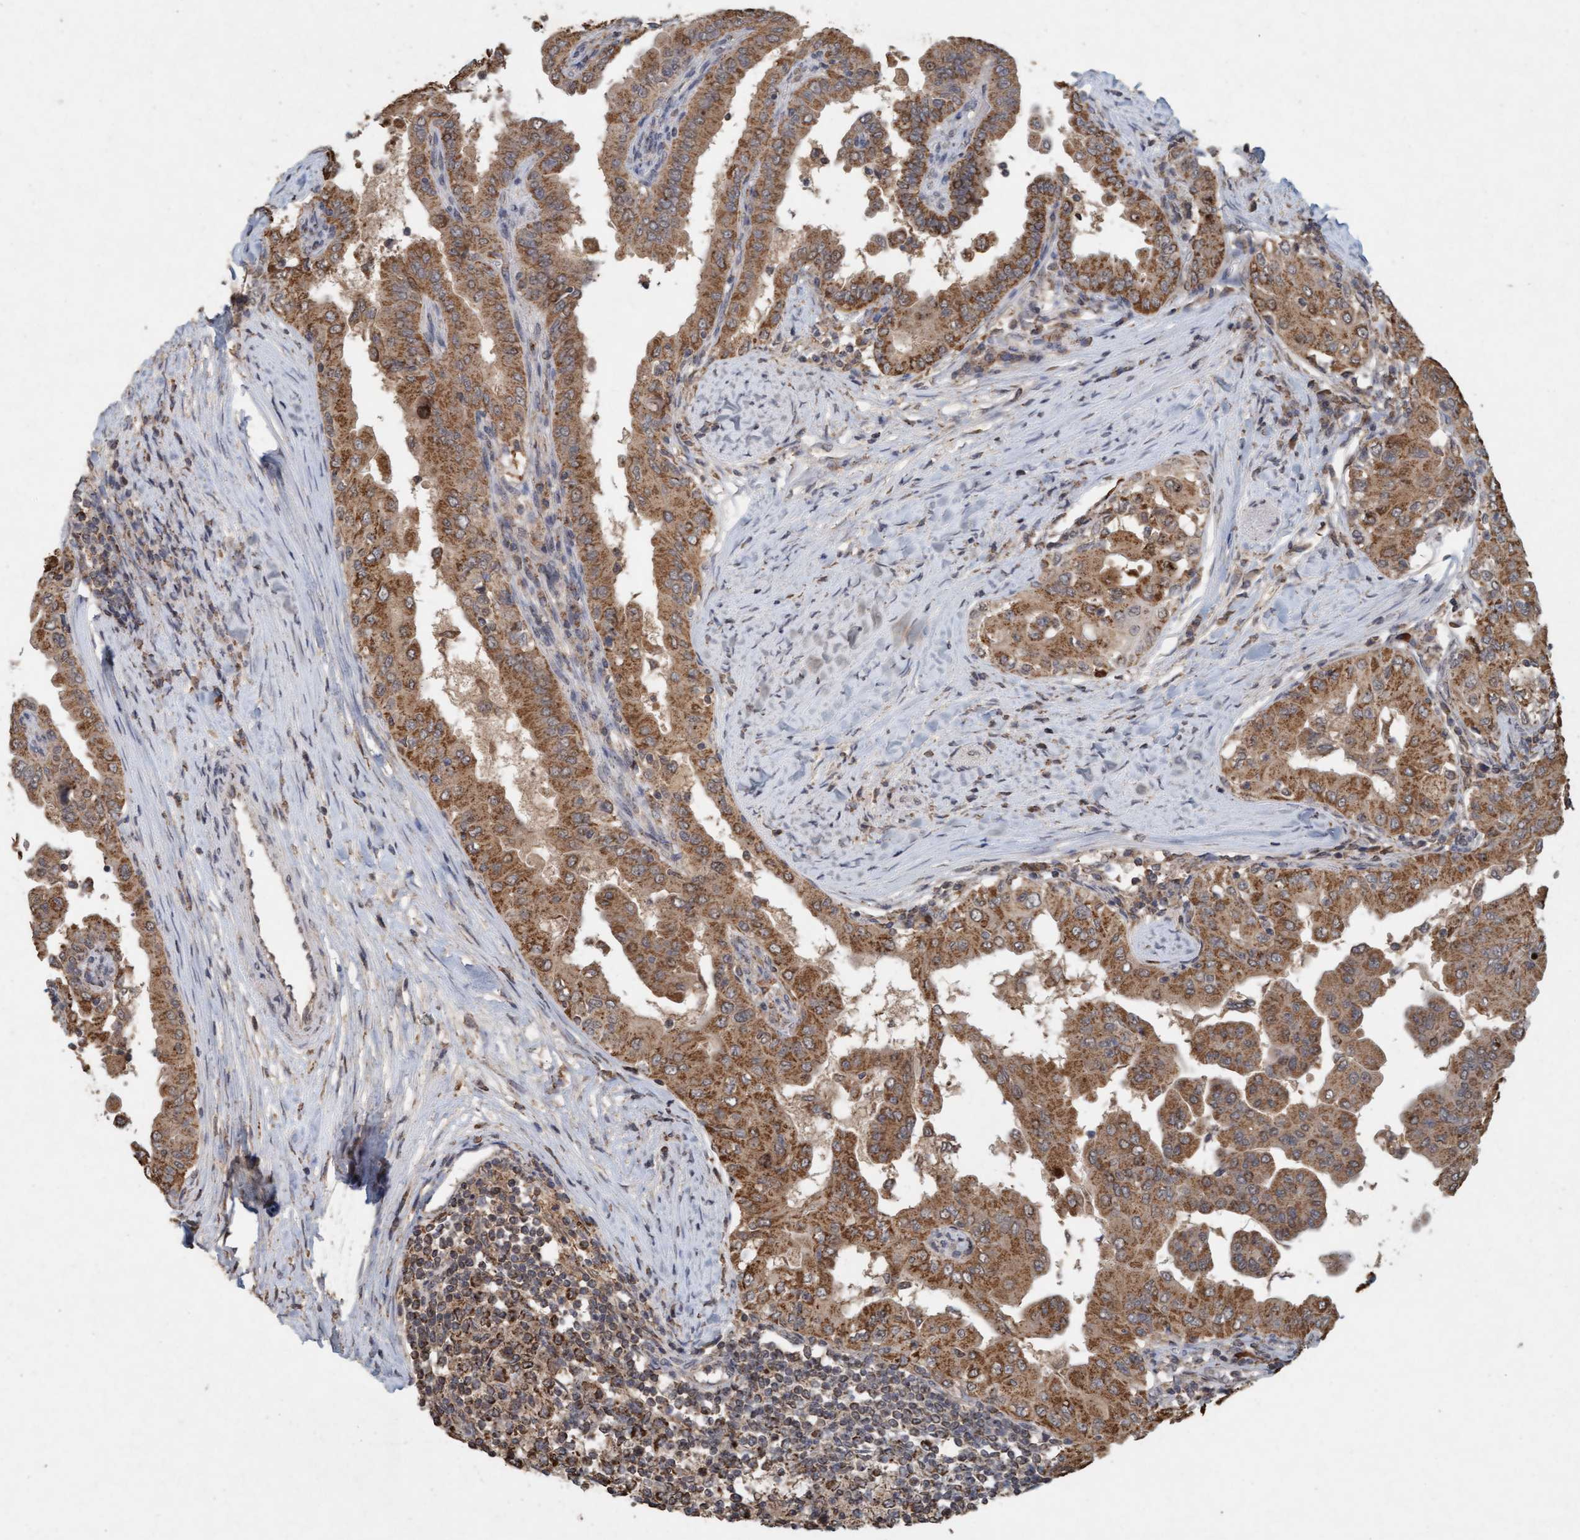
{"staining": {"intensity": "moderate", "quantity": ">75%", "location": "cytoplasmic/membranous"}, "tissue": "thyroid cancer", "cell_type": "Tumor cells", "image_type": "cancer", "snomed": [{"axis": "morphology", "description": "Papillary adenocarcinoma, NOS"}, {"axis": "topography", "description": "Thyroid gland"}], "caption": "Immunohistochemical staining of papillary adenocarcinoma (thyroid) exhibits medium levels of moderate cytoplasmic/membranous protein expression in approximately >75% of tumor cells.", "gene": "VSIG8", "patient": {"sex": "male", "age": 33}}